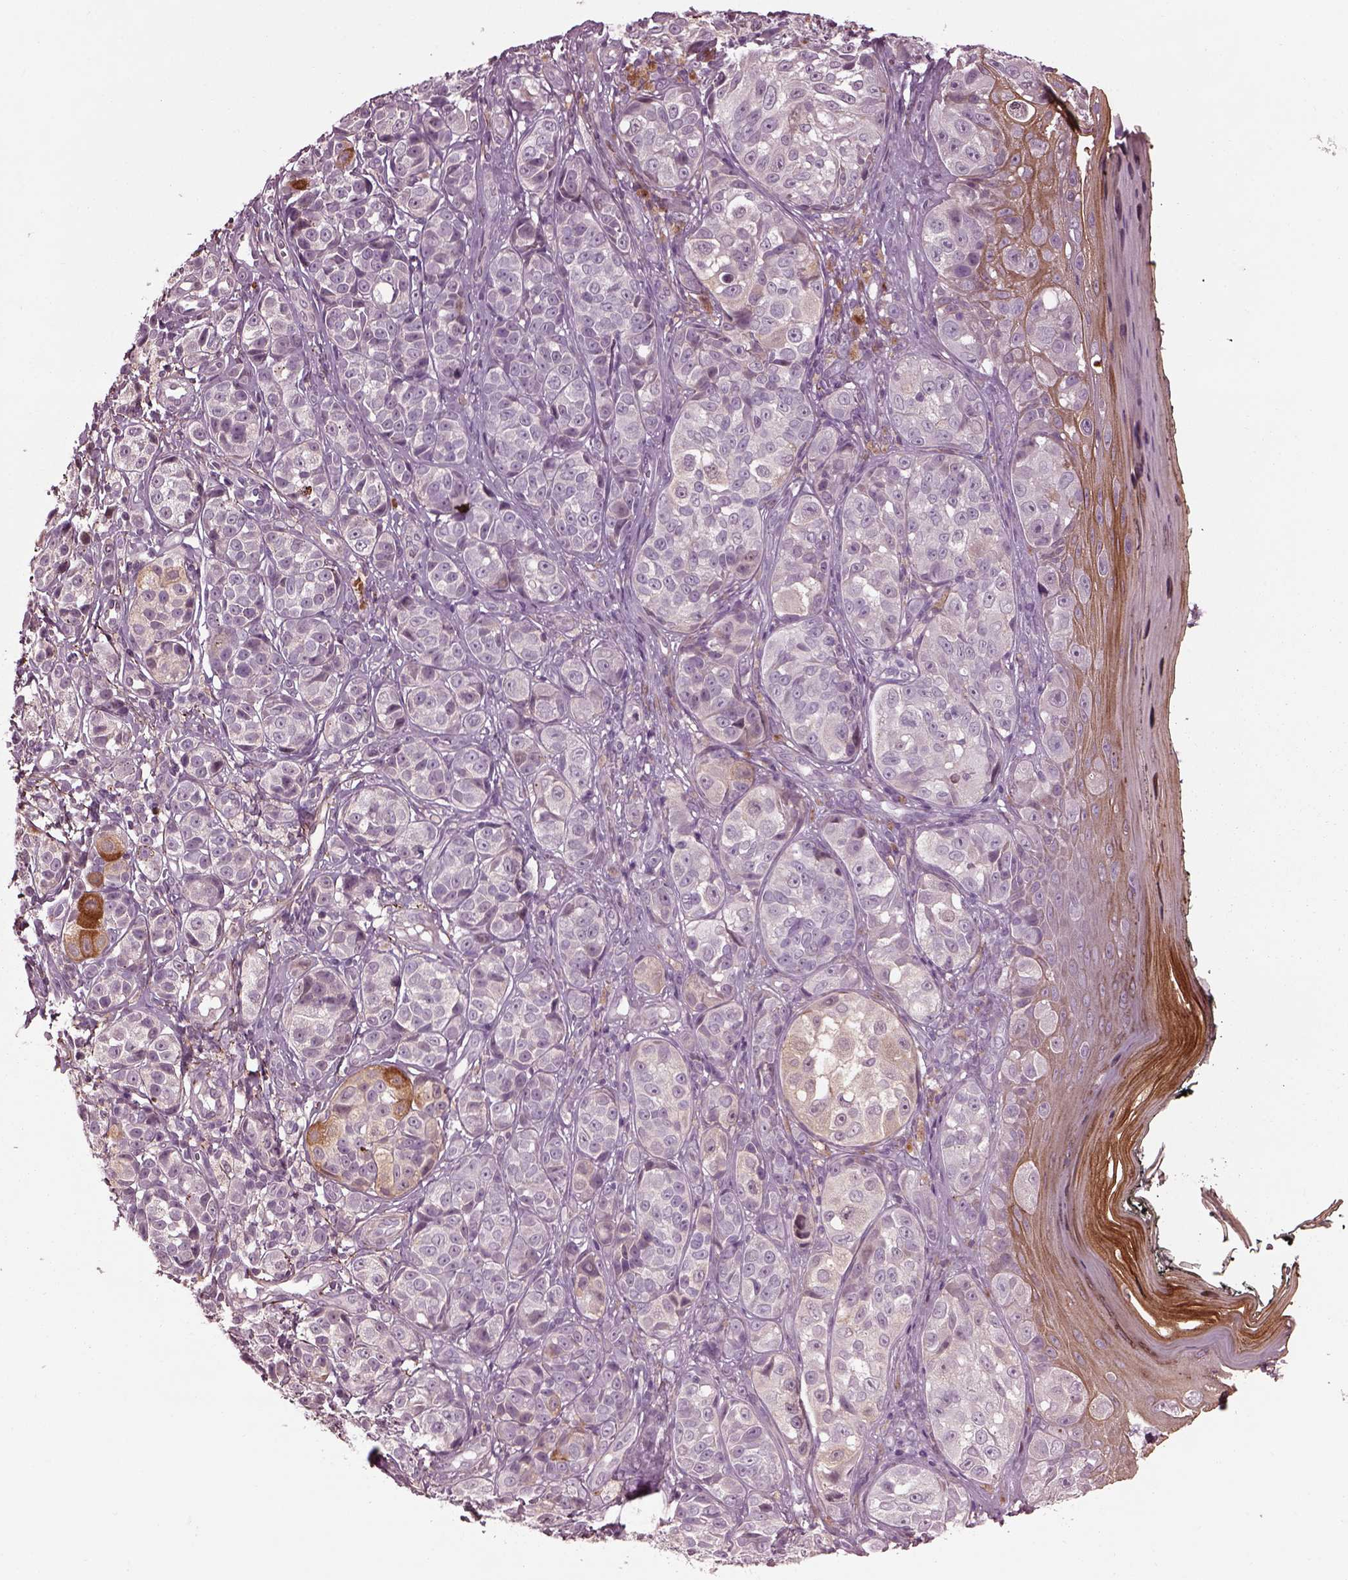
{"staining": {"intensity": "negative", "quantity": "none", "location": "none"}, "tissue": "melanoma", "cell_type": "Tumor cells", "image_type": "cancer", "snomed": [{"axis": "morphology", "description": "Malignant melanoma, NOS"}, {"axis": "topography", "description": "Skin"}], "caption": "Tumor cells show no significant protein staining in melanoma.", "gene": "EFEMP1", "patient": {"sex": "male", "age": 48}}